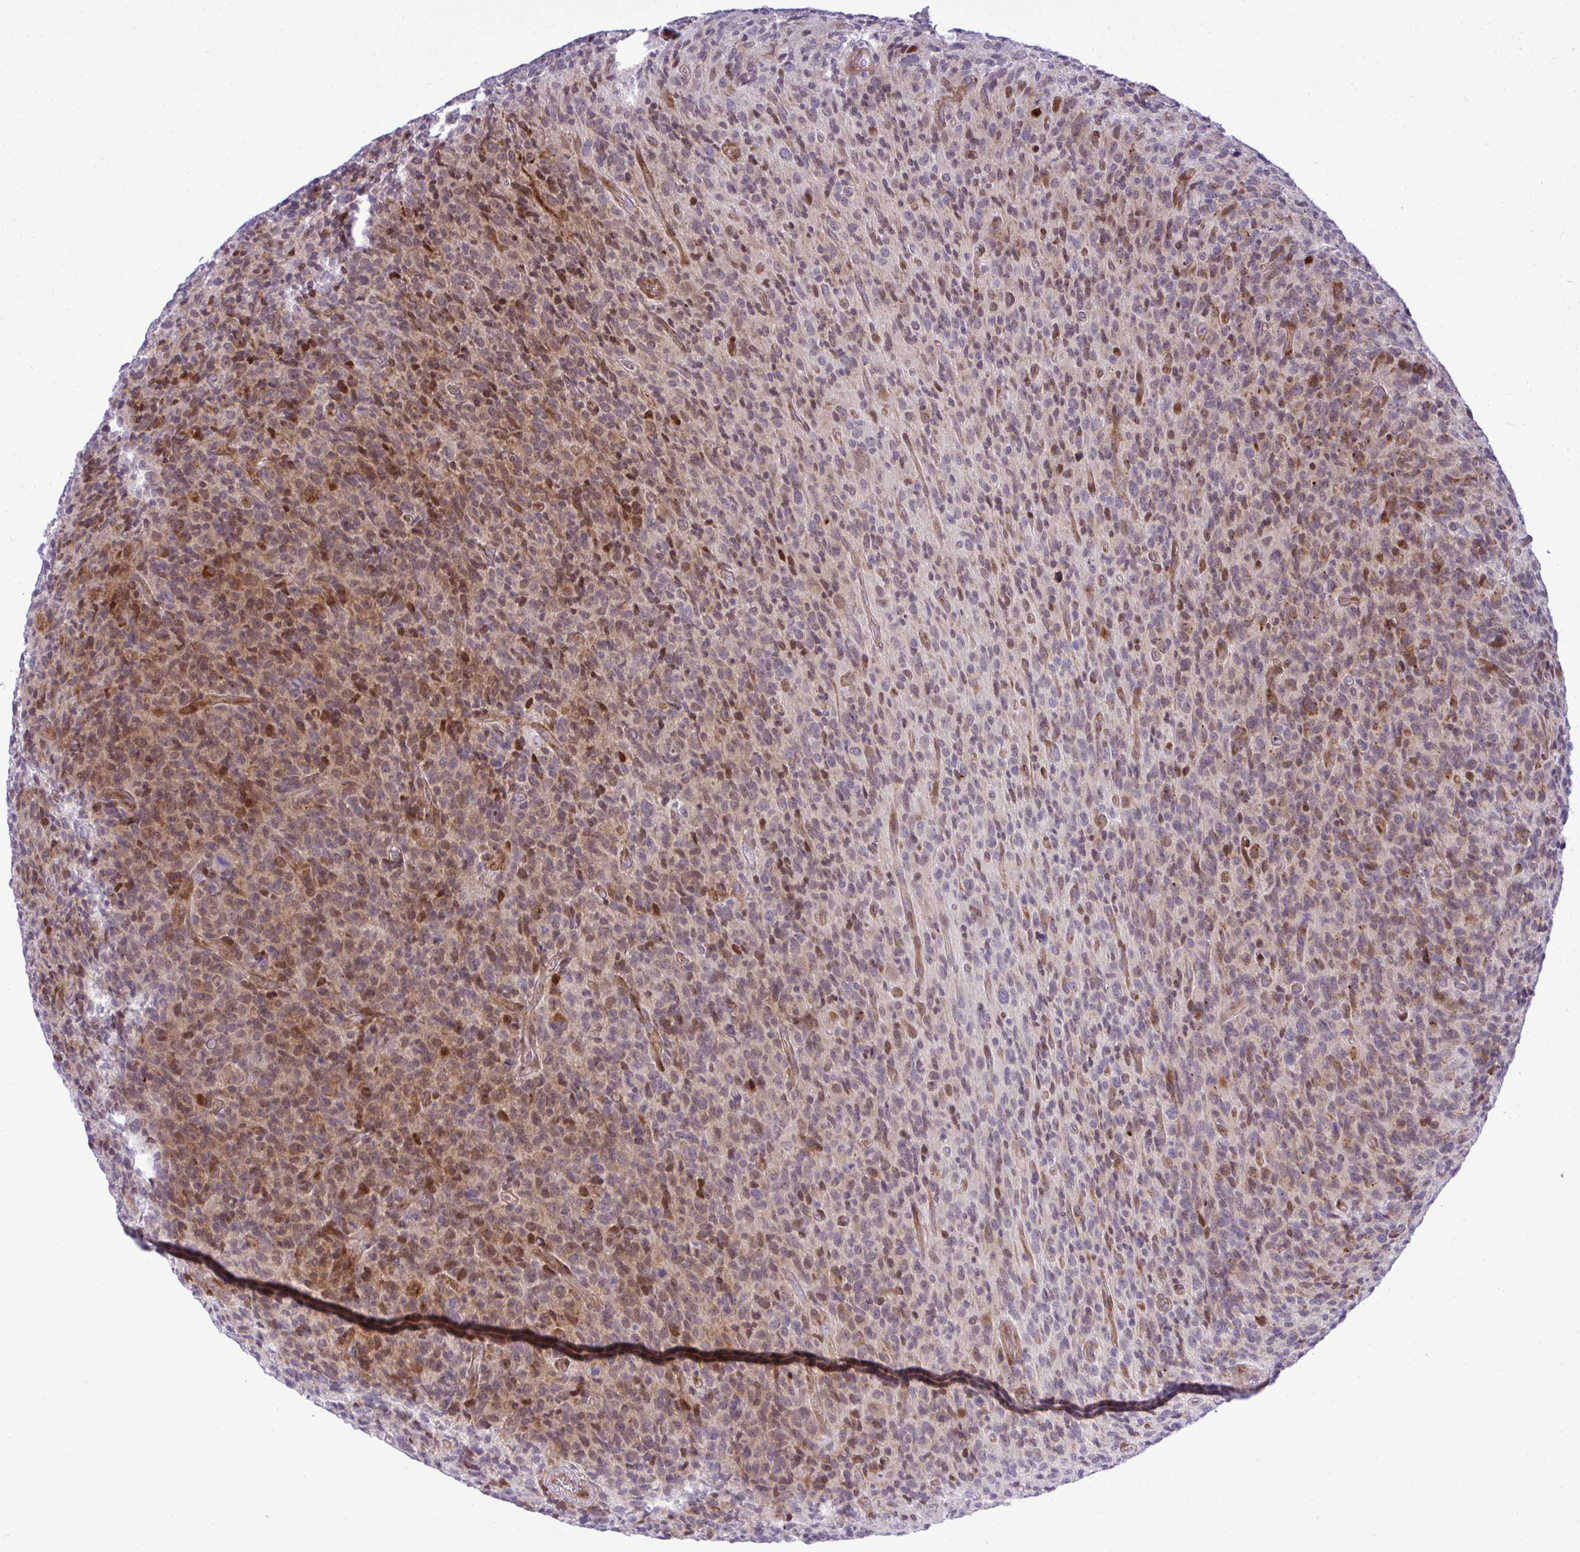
{"staining": {"intensity": "moderate", "quantity": "<25%", "location": "cytoplasmic/membranous,nuclear"}, "tissue": "glioma", "cell_type": "Tumor cells", "image_type": "cancer", "snomed": [{"axis": "morphology", "description": "Glioma, malignant, High grade"}, {"axis": "topography", "description": "Brain"}], "caption": "Malignant glioma (high-grade) stained with a protein marker demonstrates moderate staining in tumor cells.", "gene": "CASTOR2", "patient": {"sex": "male", "age": 76}}